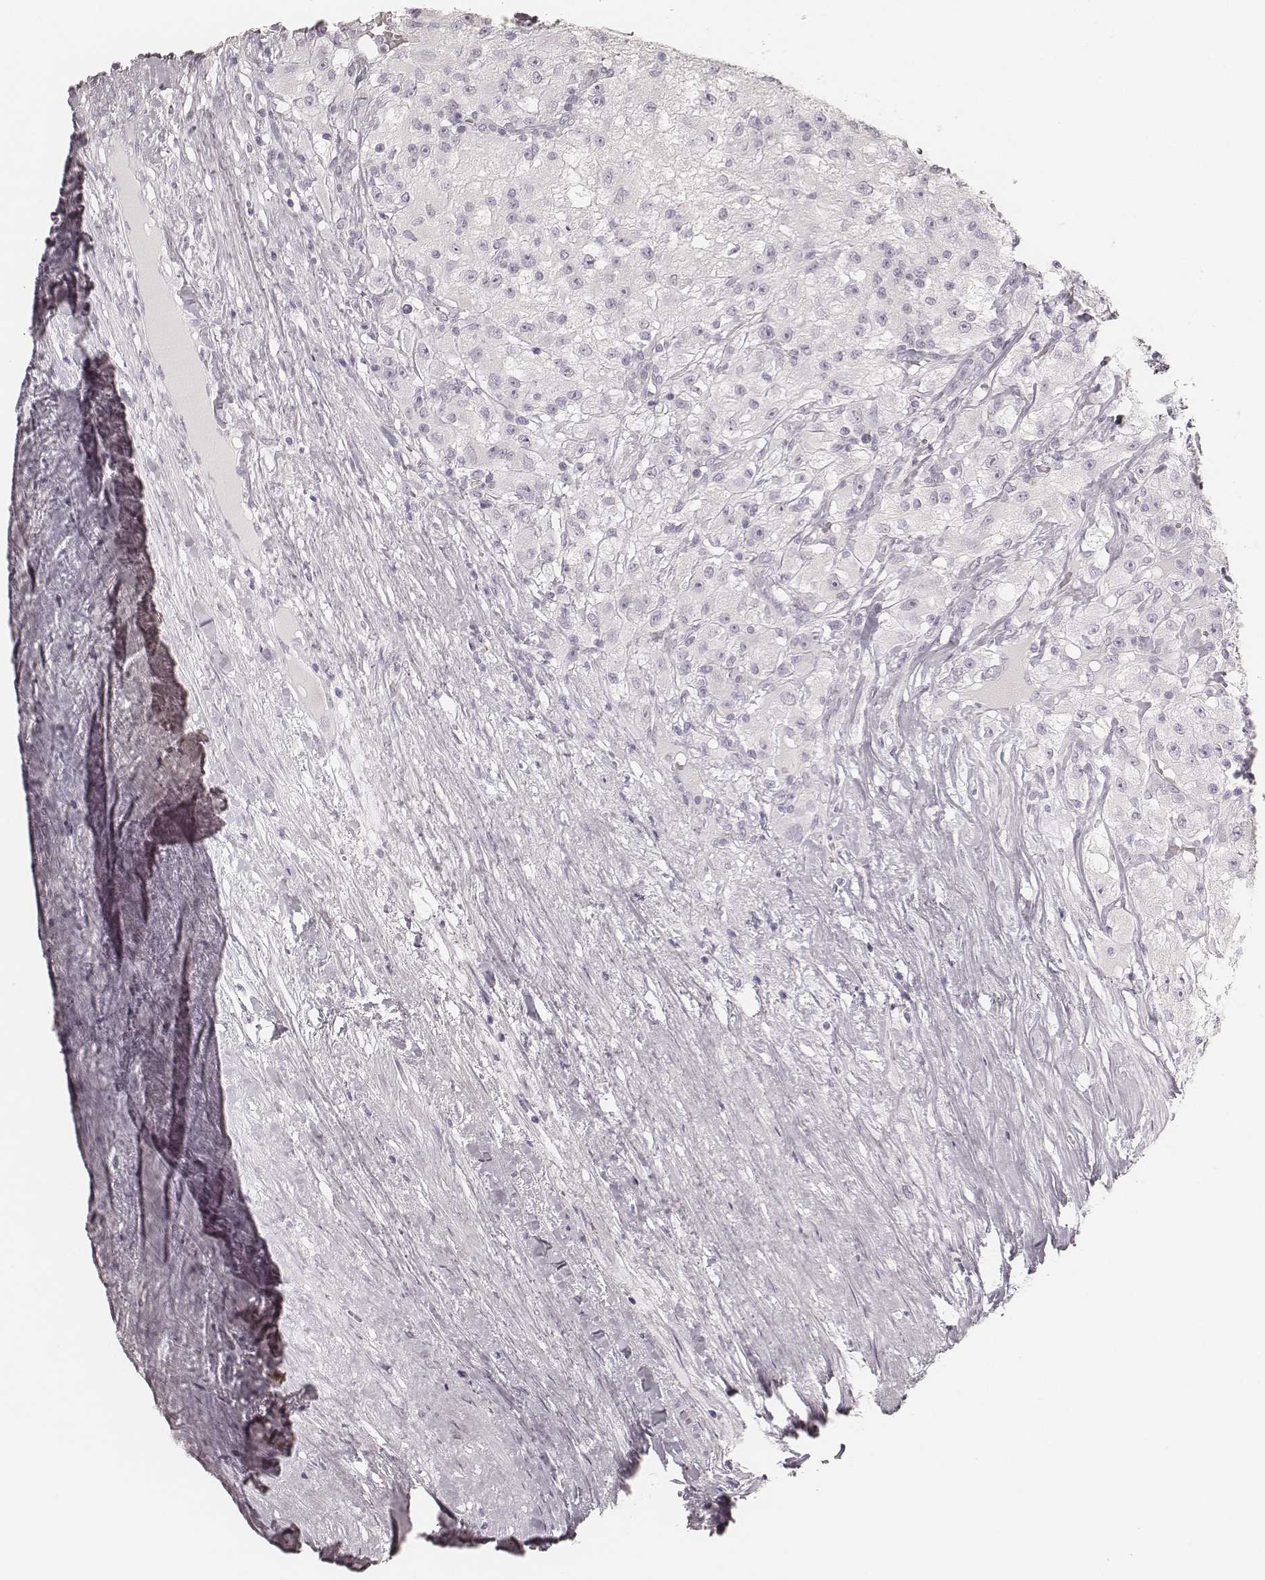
{"staining": {"intensity": "negative", "quantity": "none", "location": "none"}, "tissue": "renal cancer", "cell_type": "Tumor cells", "image_type": "cancer", "snomed": [{"axis": "morphology", "description": "Adenocarcinoma, NOS"}, {"axis": "topography", "description": "Kidney"}], "caption": "Human renal cancer (adenocarcinoma) stained for a protein using immunohistochemistry exhibits no expression in tumor cells.", "gene": "KRT72", "patient": {"sex": "female", "age": 67}}